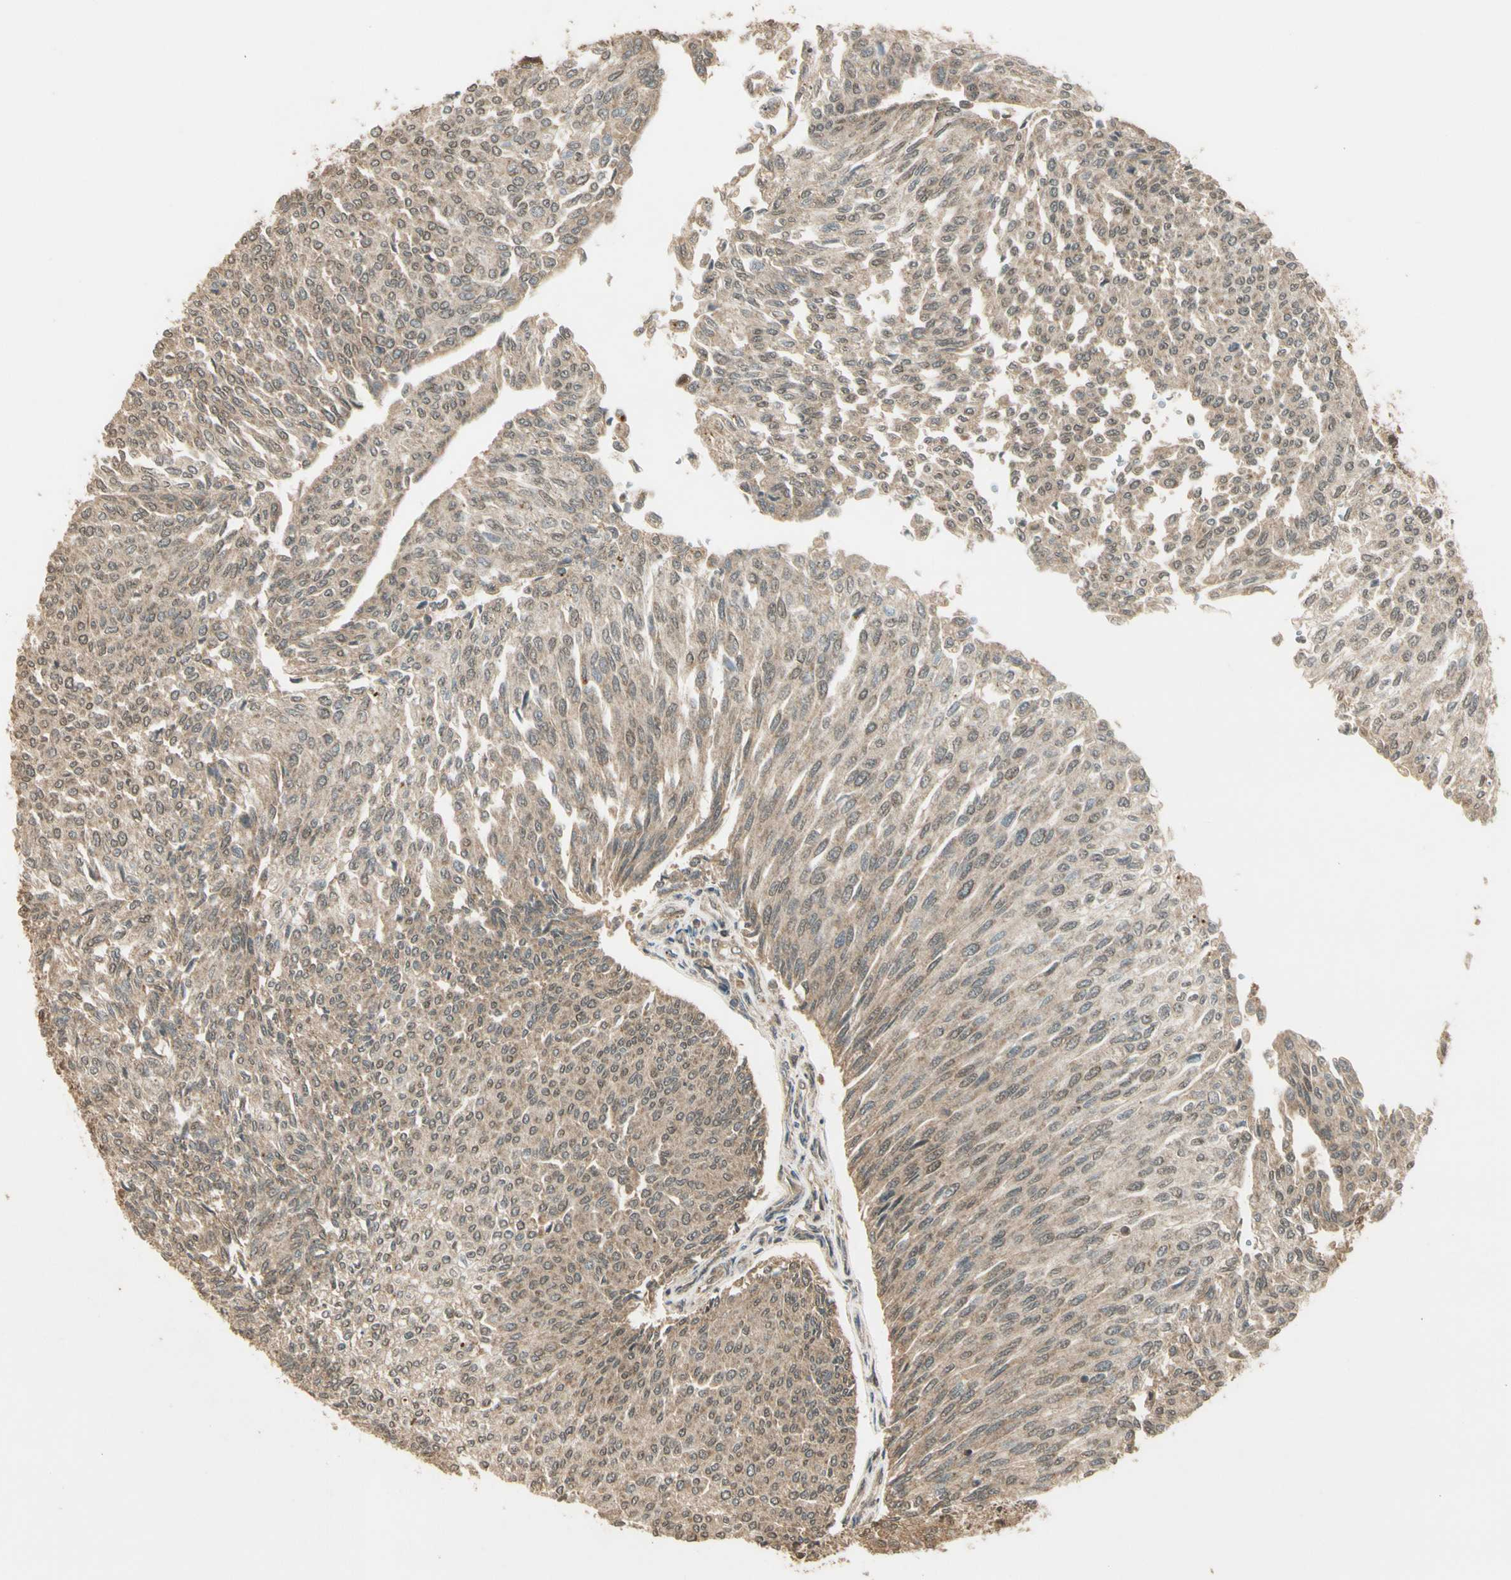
{"staining": {"intensity": "weak", "quantity": ">75%", "location": "cytoplasmic/membranous,nuclear"}, "tissue": "urothelial cancer", "cell_type": "Tumor cells", "image_type": "cancer", "snomed": [{"axis": "morphology", "description": "Urothelial carcinoma, Low grade"}, {"axis": "topography", "description": "Urinary bladder"}], "caption": "The histopathology image displays immunohistochemical staining of urothelial cancer. There is weak cytoplasmic/membranous and nuclear expression is identified in about >75% of tumor cells.", "gene": "GMEB2", "patient": {"sex": "female", "age": 79}}